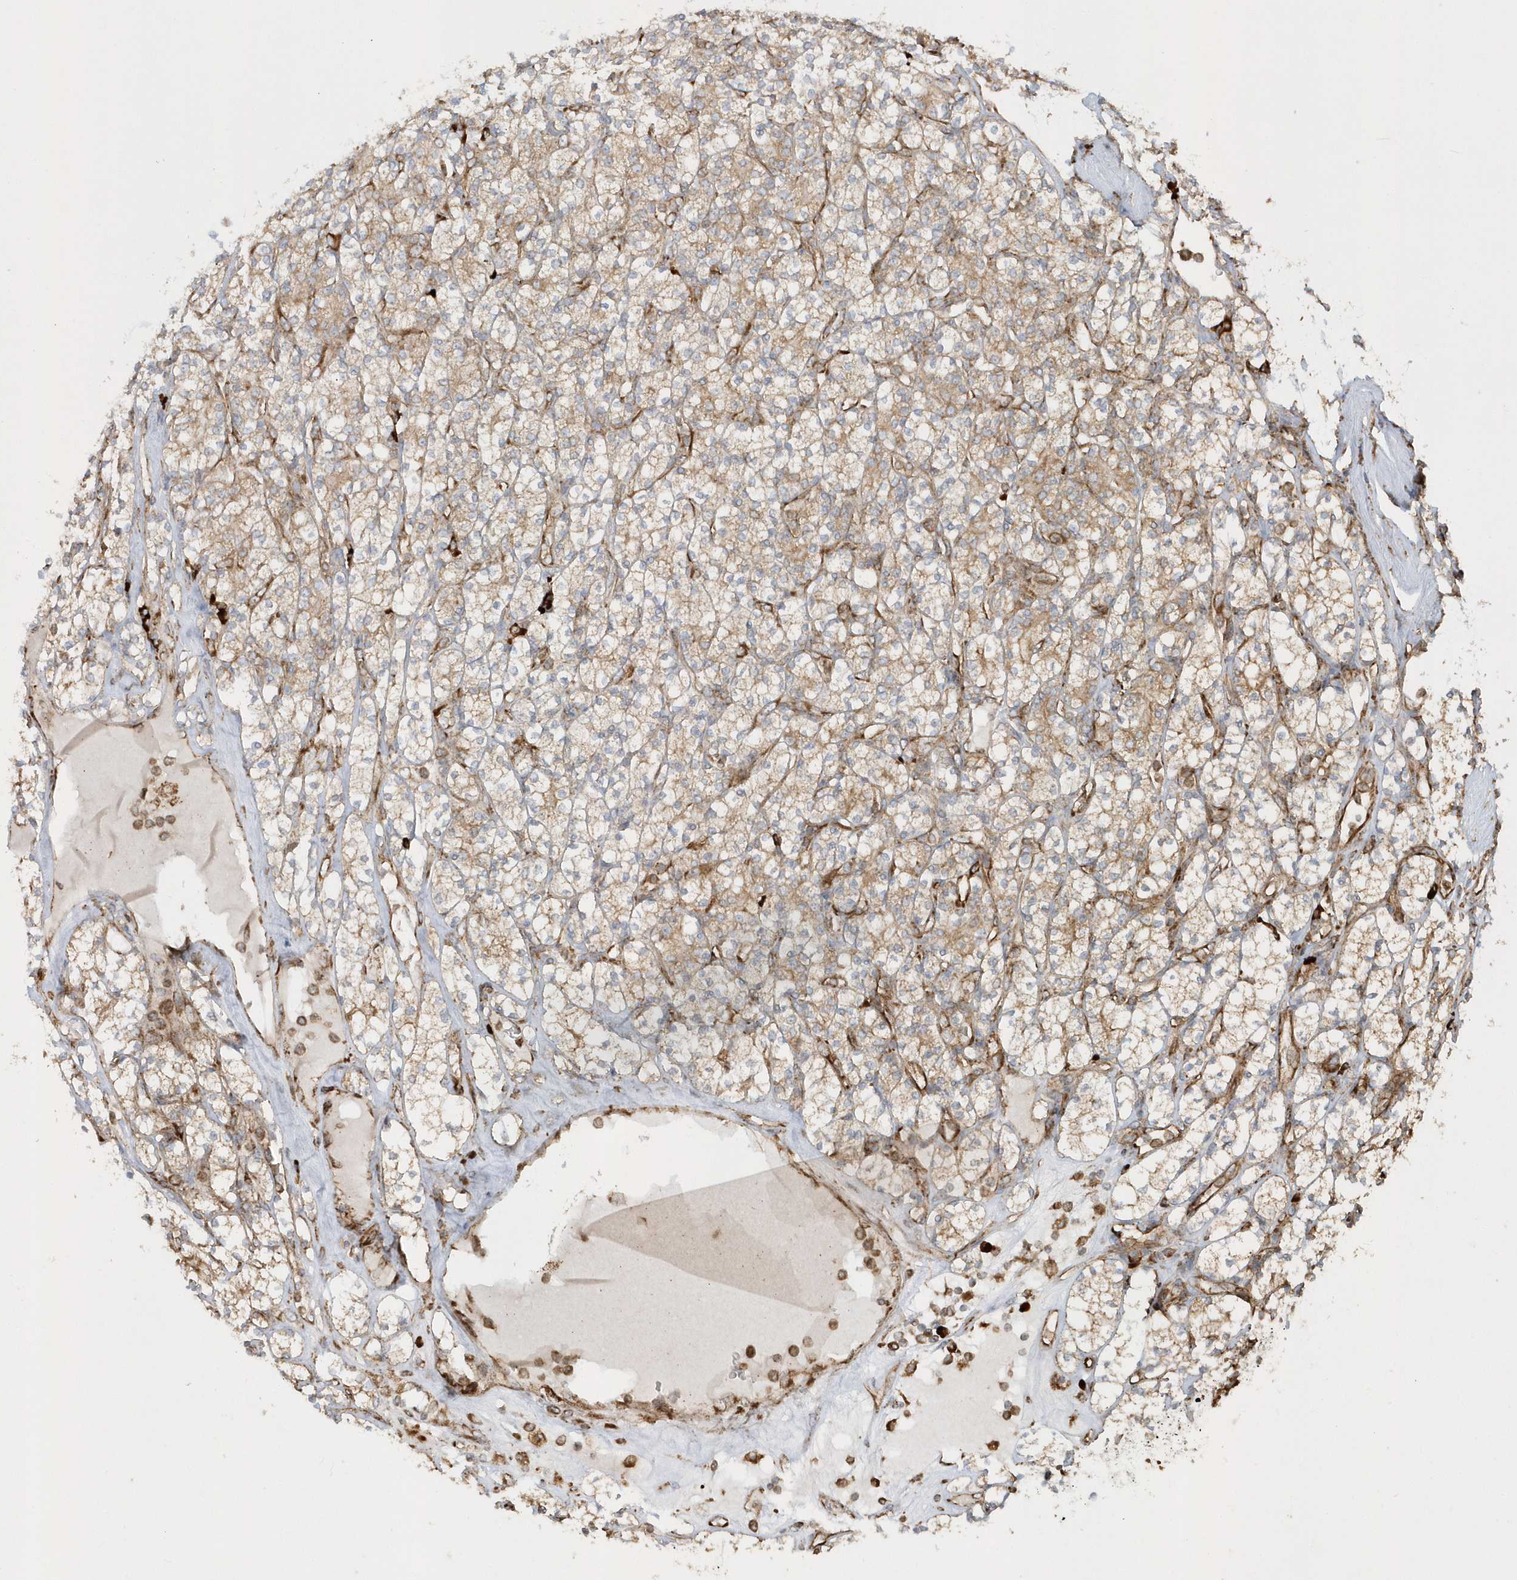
{"staining": {"intensity": "moderate", "quantity": "25%-75%", "location": "cytoplasmic/membranous"}, "tissue": "renal cancer", "cell_type": "Tumor cells", "image_type": "cancer", "snomed": [{"axis": "morphology", "description": "Adenocarcinoma, NOS"}, {"axis": "topography", "description": "Kidney"}], "caption": "DAB (3,3'-diaminobenzidine) immunohistochemical staining of human renal cancer shows moderate cytoplasmic/membranous protein staining in about 25%-75% of tumor cells. (Brightfield microscopy of DAB IHC at high magnification).", "gene": "SH3BP2", "patient": {"sex": "male", "age": 77}}